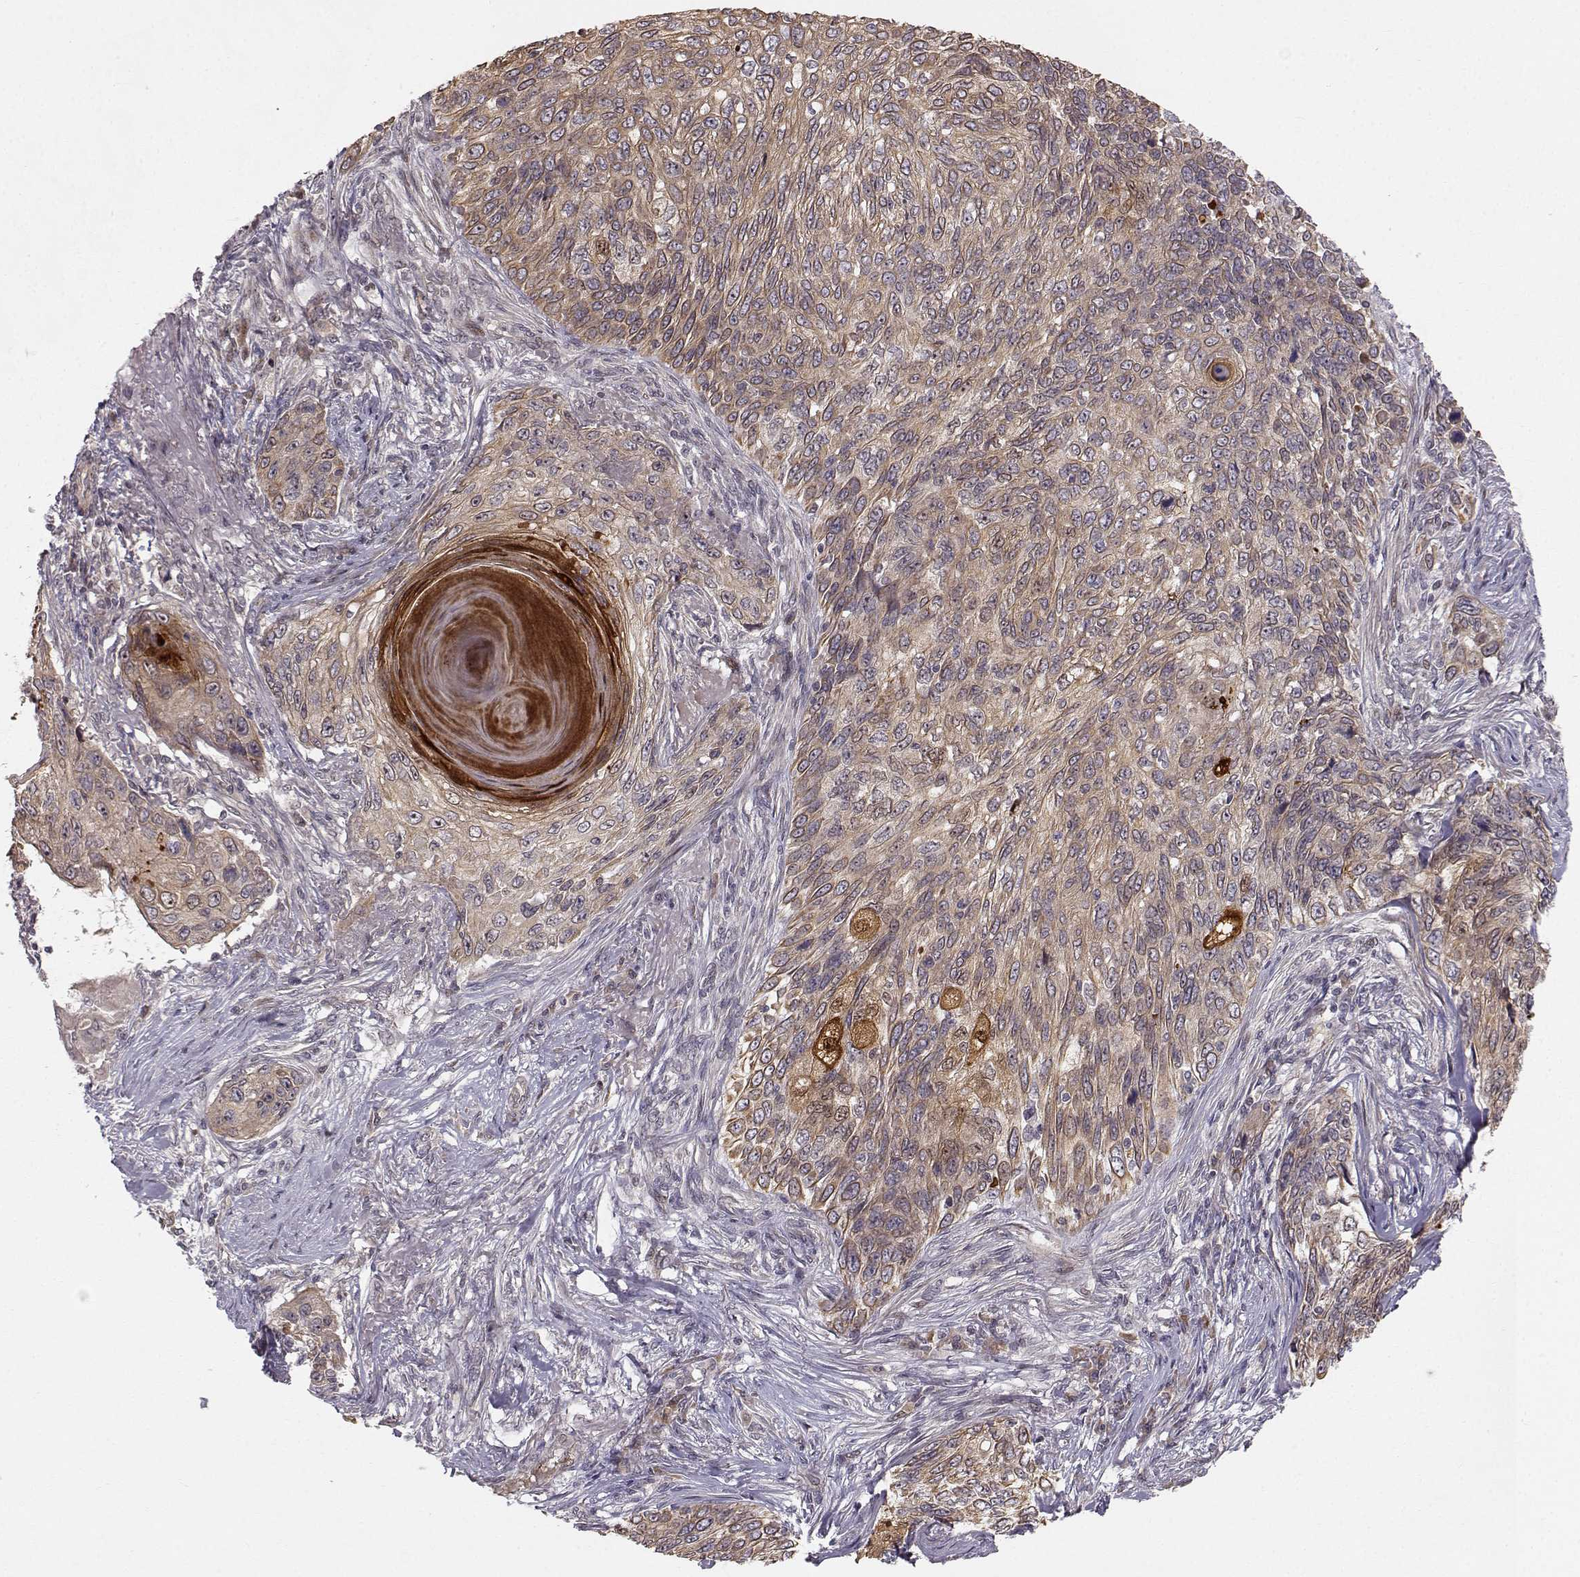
{"staining": {"intensity": "moderate", "quantity": "25%-75%", "location": "cytoplasmic/membranous"}, "tissue": "skin cancer", "cell_type": "Tumor cells", "image_type": "cancer", "snomed": [{"axis": "morphology", "description": "Squamous cell carcinoma, NOS"}, {"axis": "topography", "description": "Skin"}], "caption": "A brown stain shows moderate cytoplasmic/membranous positivity of a protein in human skin squamous cell carcinoma tumor cells.", "gene": "APC", "patient": {"sex": "male", "age": 92}}